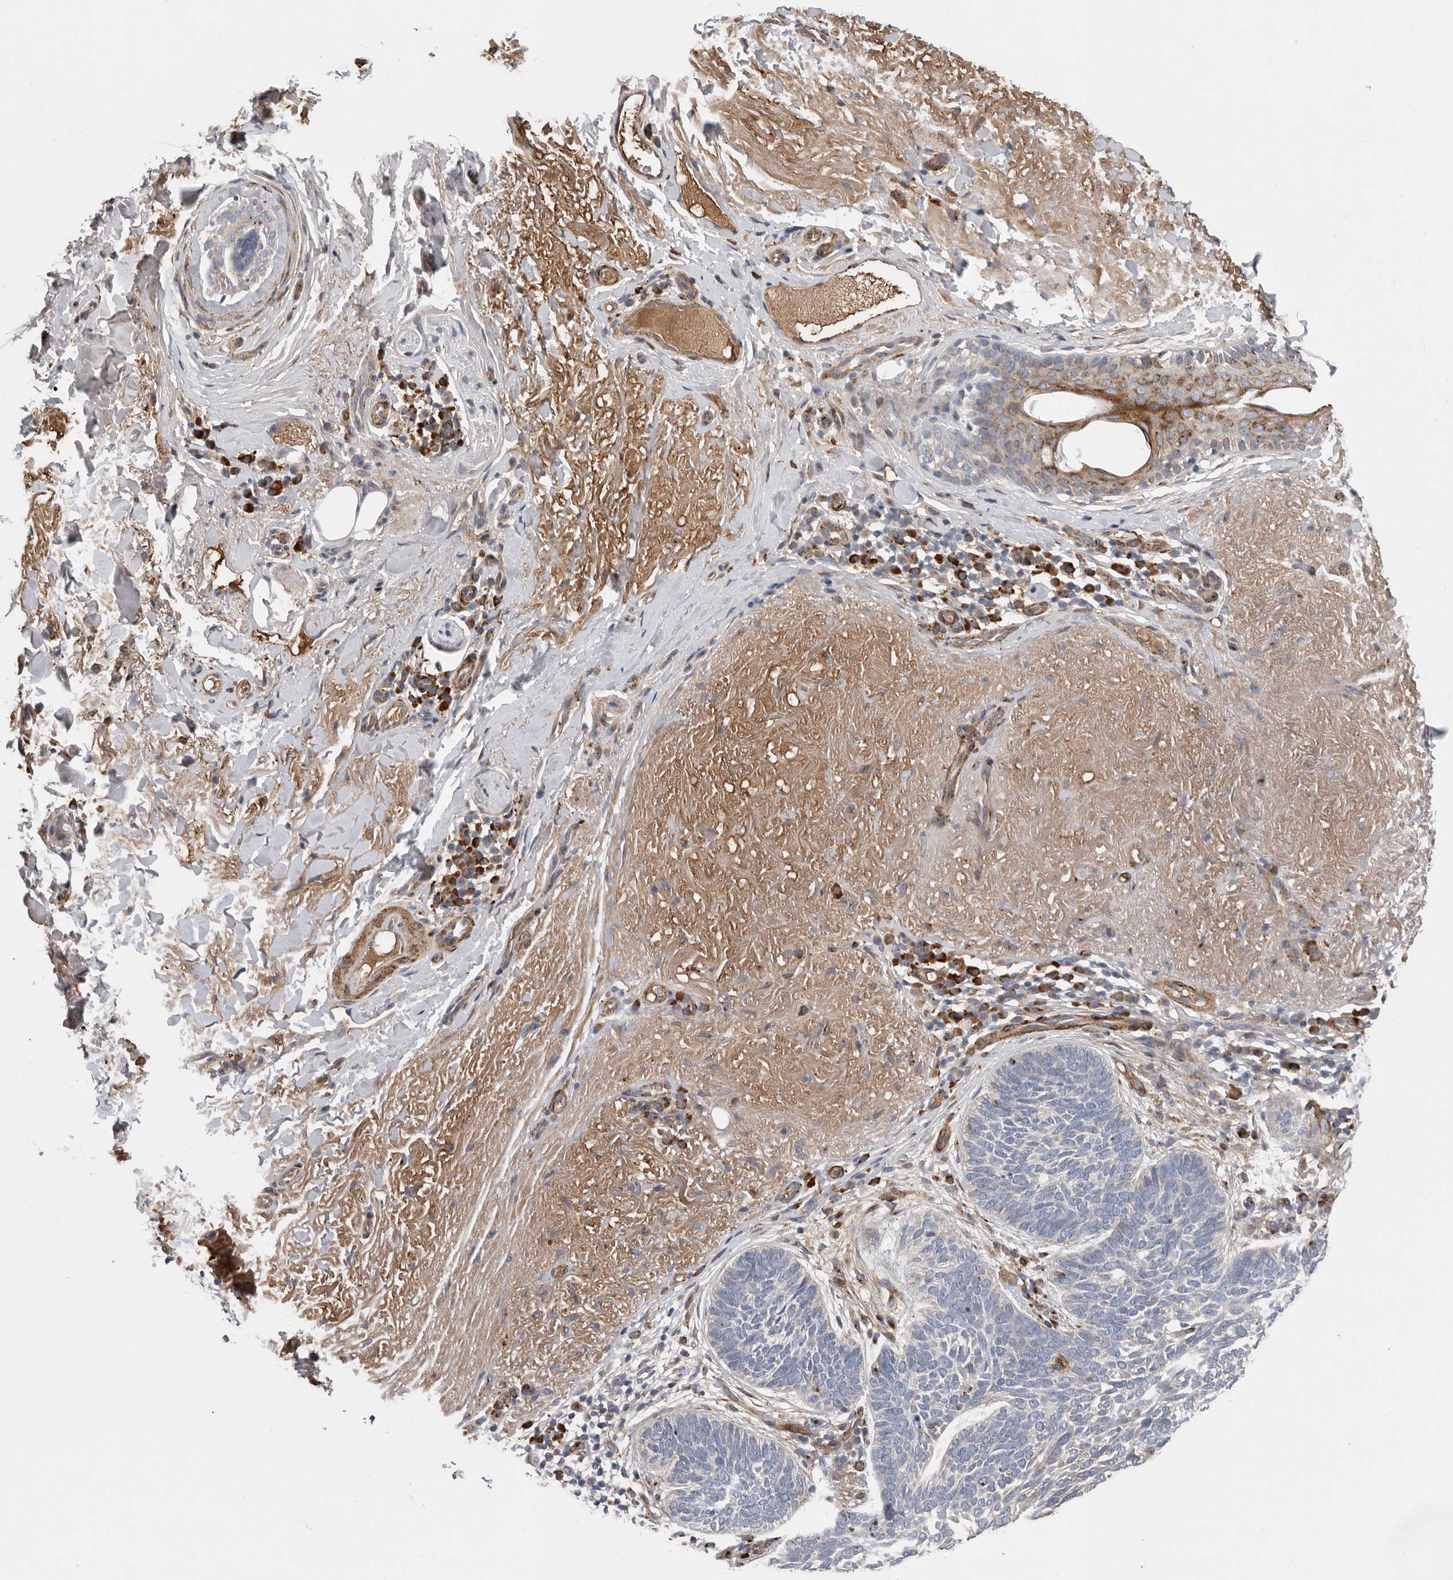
{"staining": {"intensity": "moderate", "quantity": "<25%", "location": "cytoplasmic/membranous"}, "tissue": "skin cancer", "cell_type": "Tumor cells", "image_type": "cancer", "snomed": [{"axis": "morphology", "description": "Basal cell carcinoma"}, {"axis": "topography", "description": "Skin"}], "caption": "Immunohistochemical staining of skin basal cell carcinoma demonstrates moderate cytoplasmic/membranous protein positivity in about <25% of tumor cells.", "gene": "ATXN3L", "patient": {"sex": "female", "age": 85}}